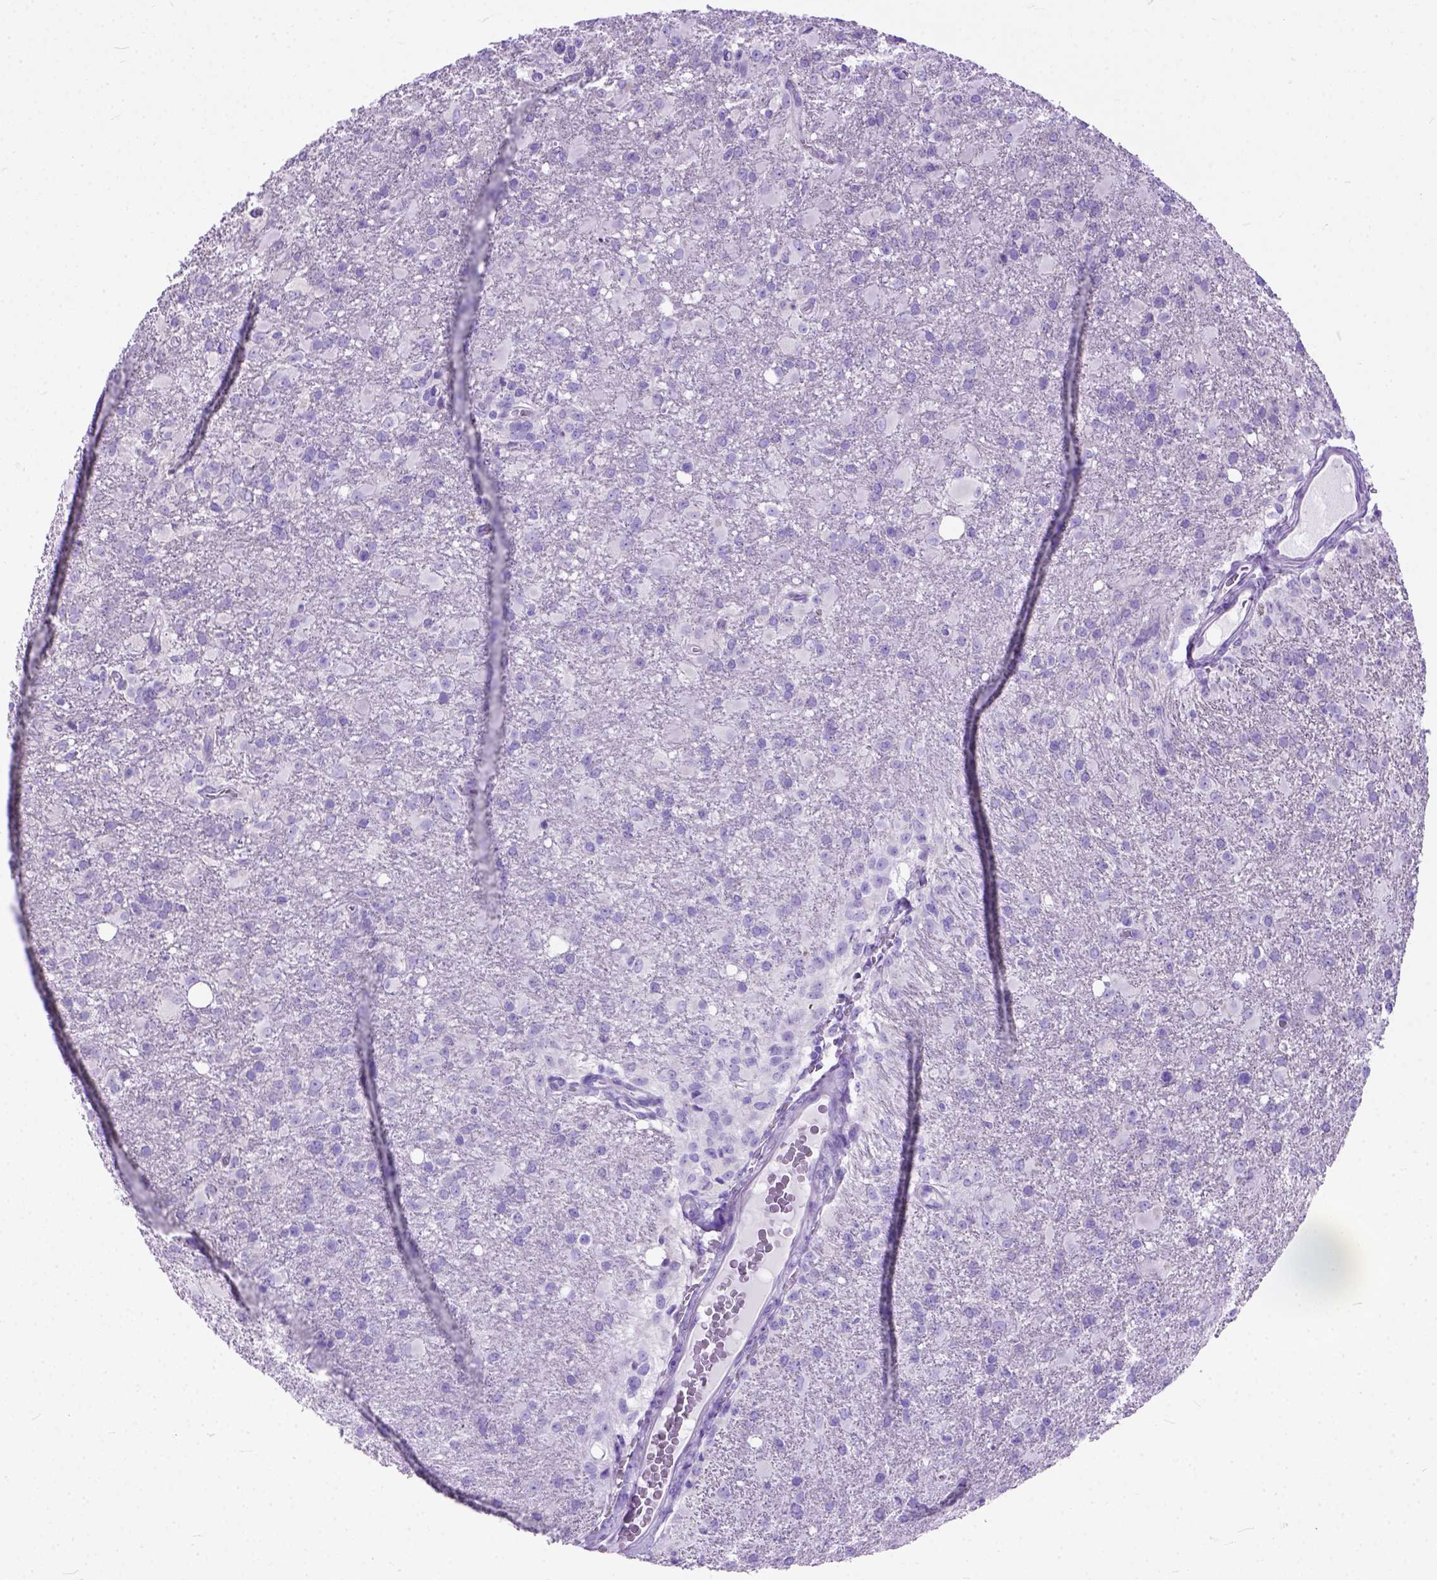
{"staining": {"intensity": "negative", "quantity": "none", "location": "none"}, "tissue": "glioma", "cell_type": "Tumor cells", "image_type": "cancer", "snomed": [{"axis": "morphology", "description": "Glioma, malignant, High grade"}, {"axis": "topography", "description": "Brain"}], "caption": "IHC histopathology image of neoplastic tissue: malignant high-grade glioma stained with DAB (3,3'-diaminobenzidine) displays no significant protein expression in tumor cells.", "gene": "ODAD3", "patient": {"sex": "male", "age": 68}}